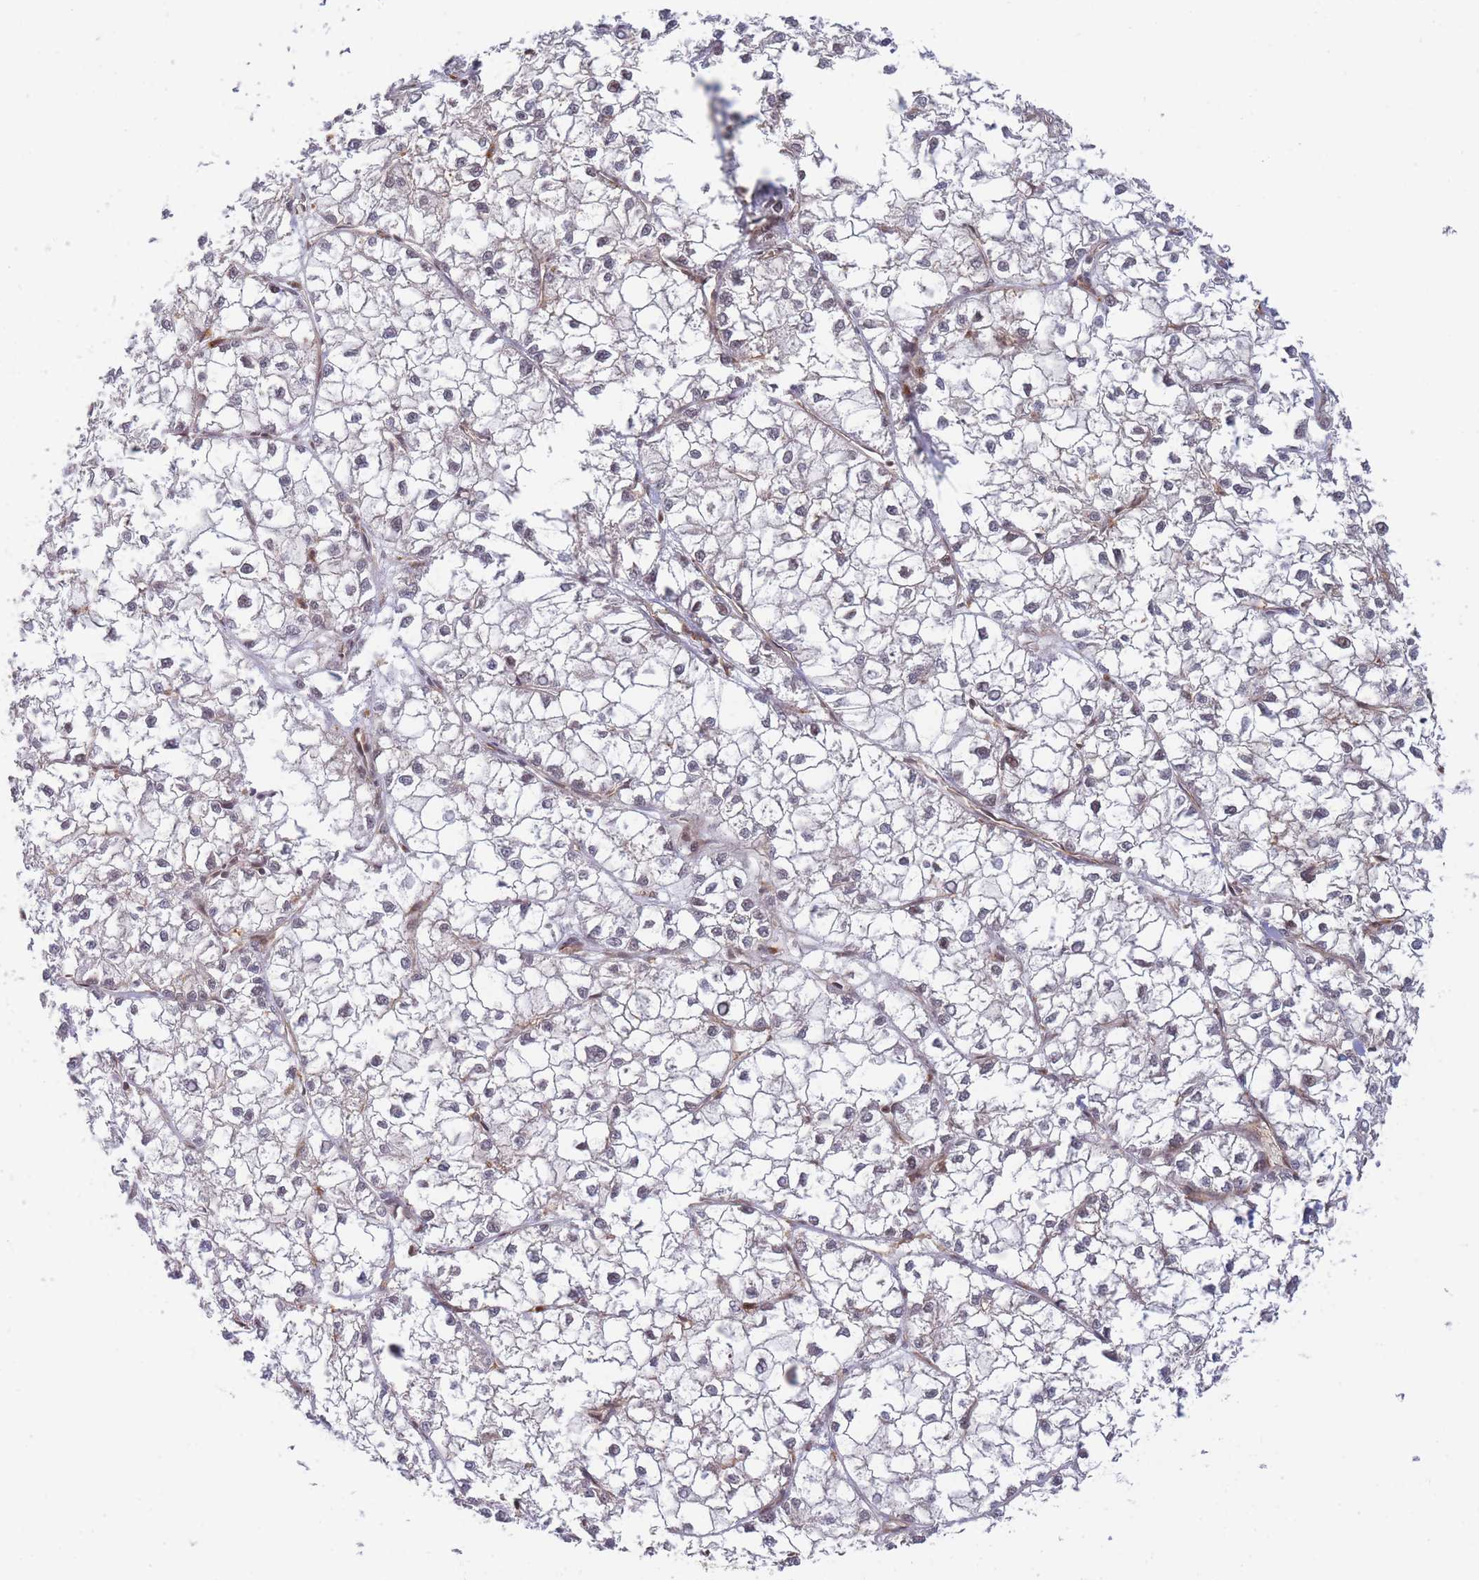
{"staining": {"intensity": "negative", "quantity": "none", "location": "none"}, "tissue": "liver cancer", "cell_type": "Tumor cells", "image_type": "cancer", "snomed": [{"axis": "morphology", "description": "Carcinoma, Hepatocellular, NOS"}, {"axis": "topography", "description": "Liver"}], "caption": "Micrograph shows no protein positivity in tumor cells of liver cancer tissue. (DAB (3,3'-diaminobenzidine) immunohistochemistry (IHC) visualized using brightfield microscopy, high magnification).", "gene": "BOD1L1", "patient": {"sex": "female", "age": 43}}